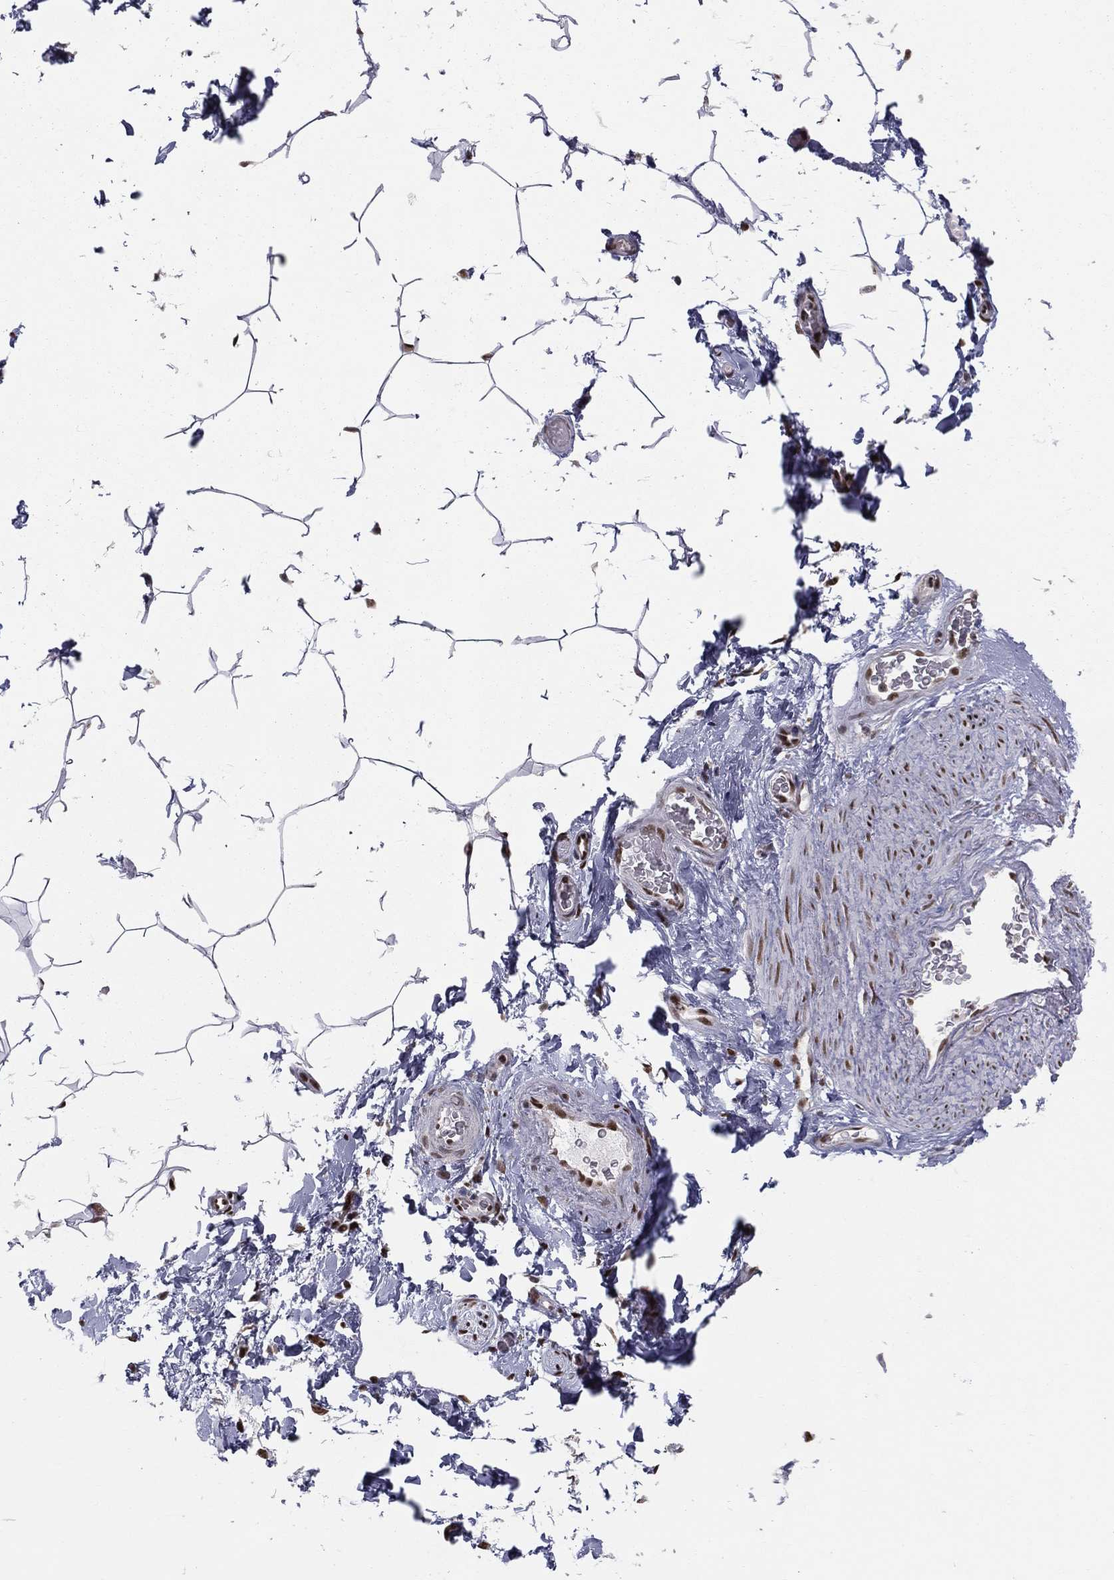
{"staining": {"intensity": "negative", "quantity": "none", "location": "none"}, "tissue": "adipose tissue", "cell_type": "Adipocytes", "image_type": "normal", "snomed": [{"axis": "morphology", "description": "Normal tissue, NOS"}, {"axis": "topography", "description": "Soft tissue"}, {"axis": "topography", "description": "Vascular tissue"}], "caption": "Adipose tissue stained for a protein using immunohistochemistry displays no staining adipocytes.", "gene": "NFYB", "patient": {"sex": "male", "age": 41}}